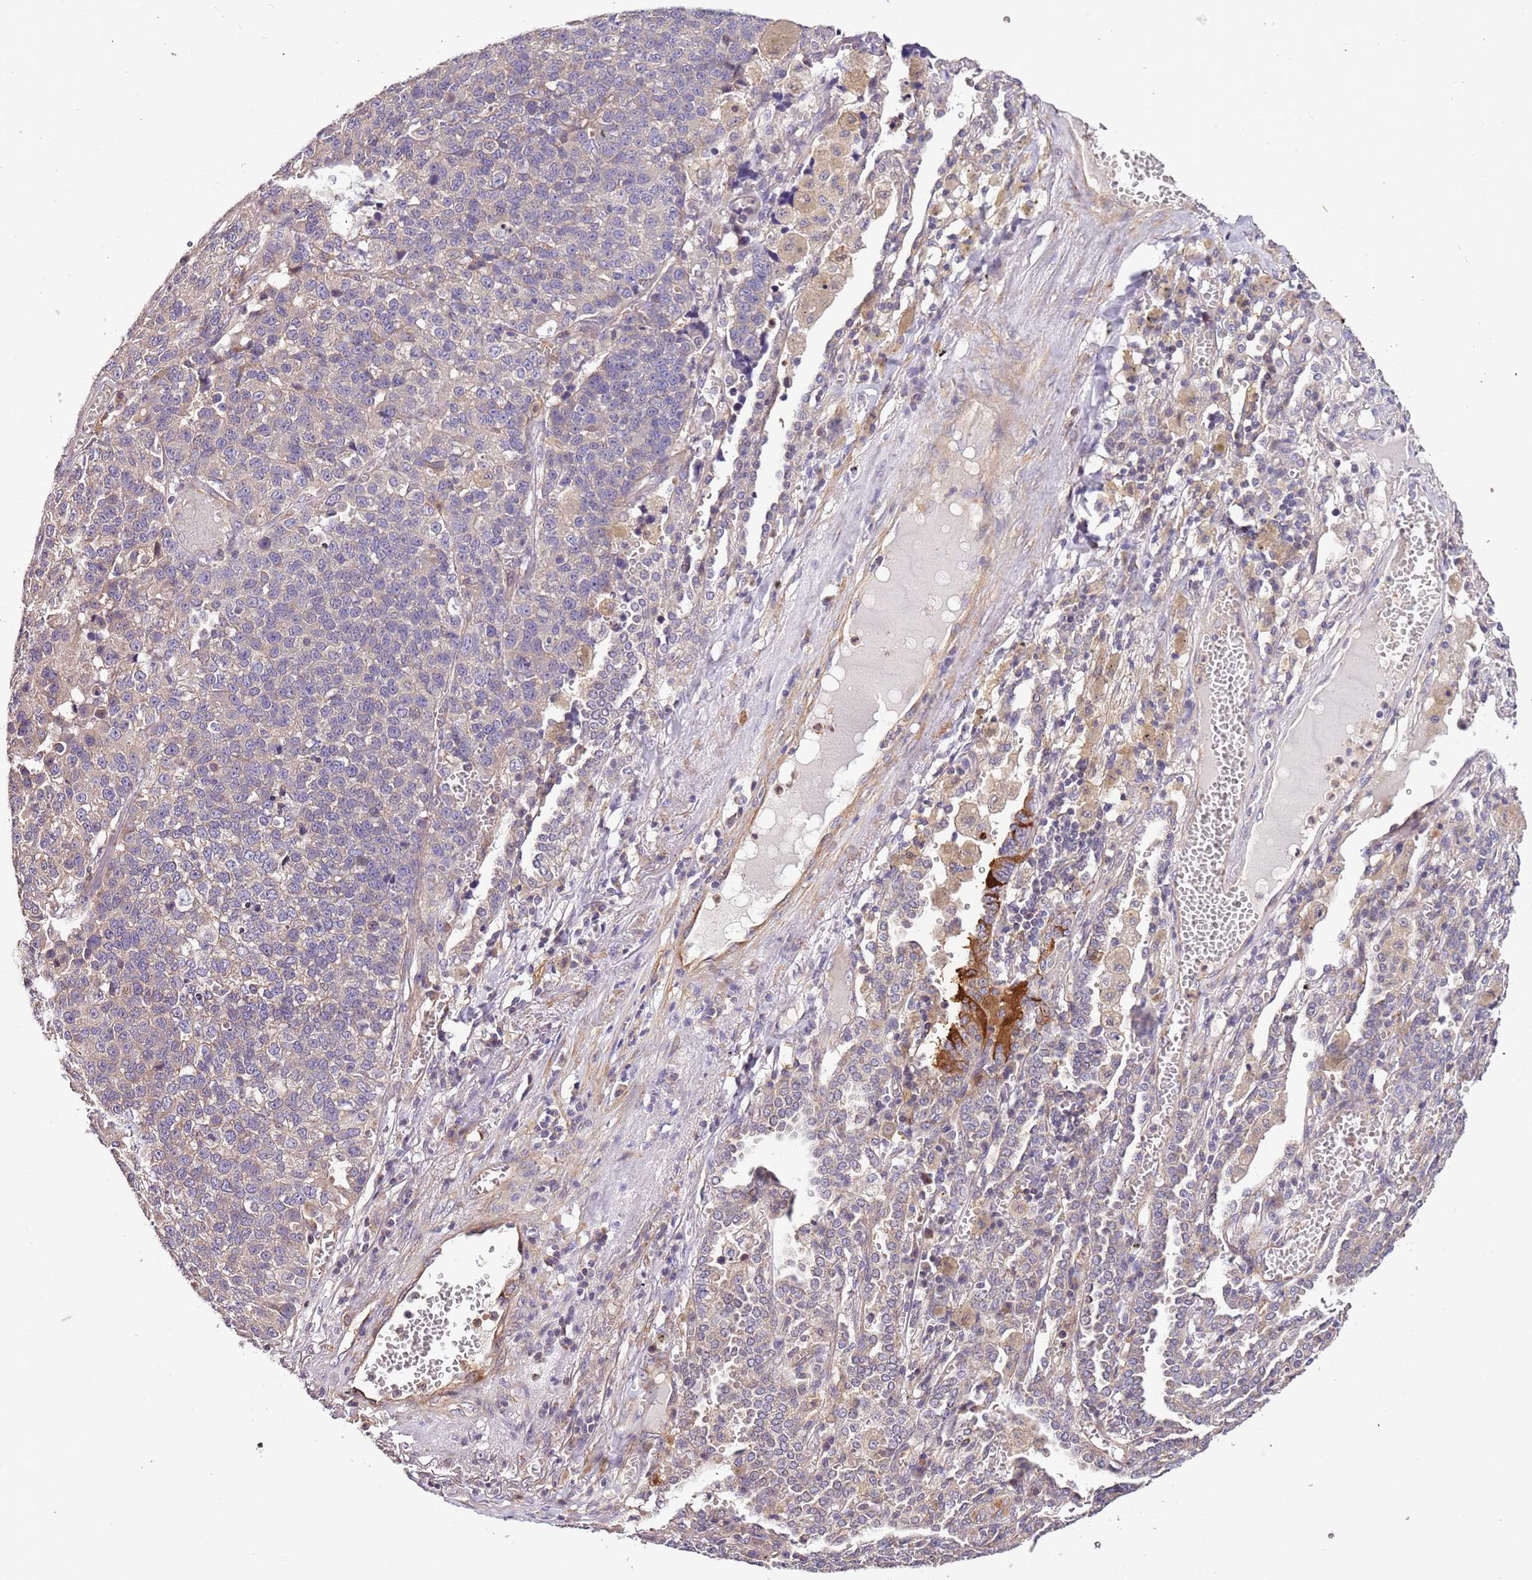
{"staining": {"intensity": "negative", "quantity": "none", "location": "none"}, "tissue": "lung cancer", "cell_type": "Tumor cells", "image_type": "cancer", "snomed": [{"axis": "morphology", "description": "Adenocarcinoma, NOS"}, {"axis": "topography", "description": "Lung"}], "caption": "Tumor cells are negative for brown protein staining in lung adenocarcinoma.", "gene": "LAMB4", "patient": {"sex": "male", "age": 49}}